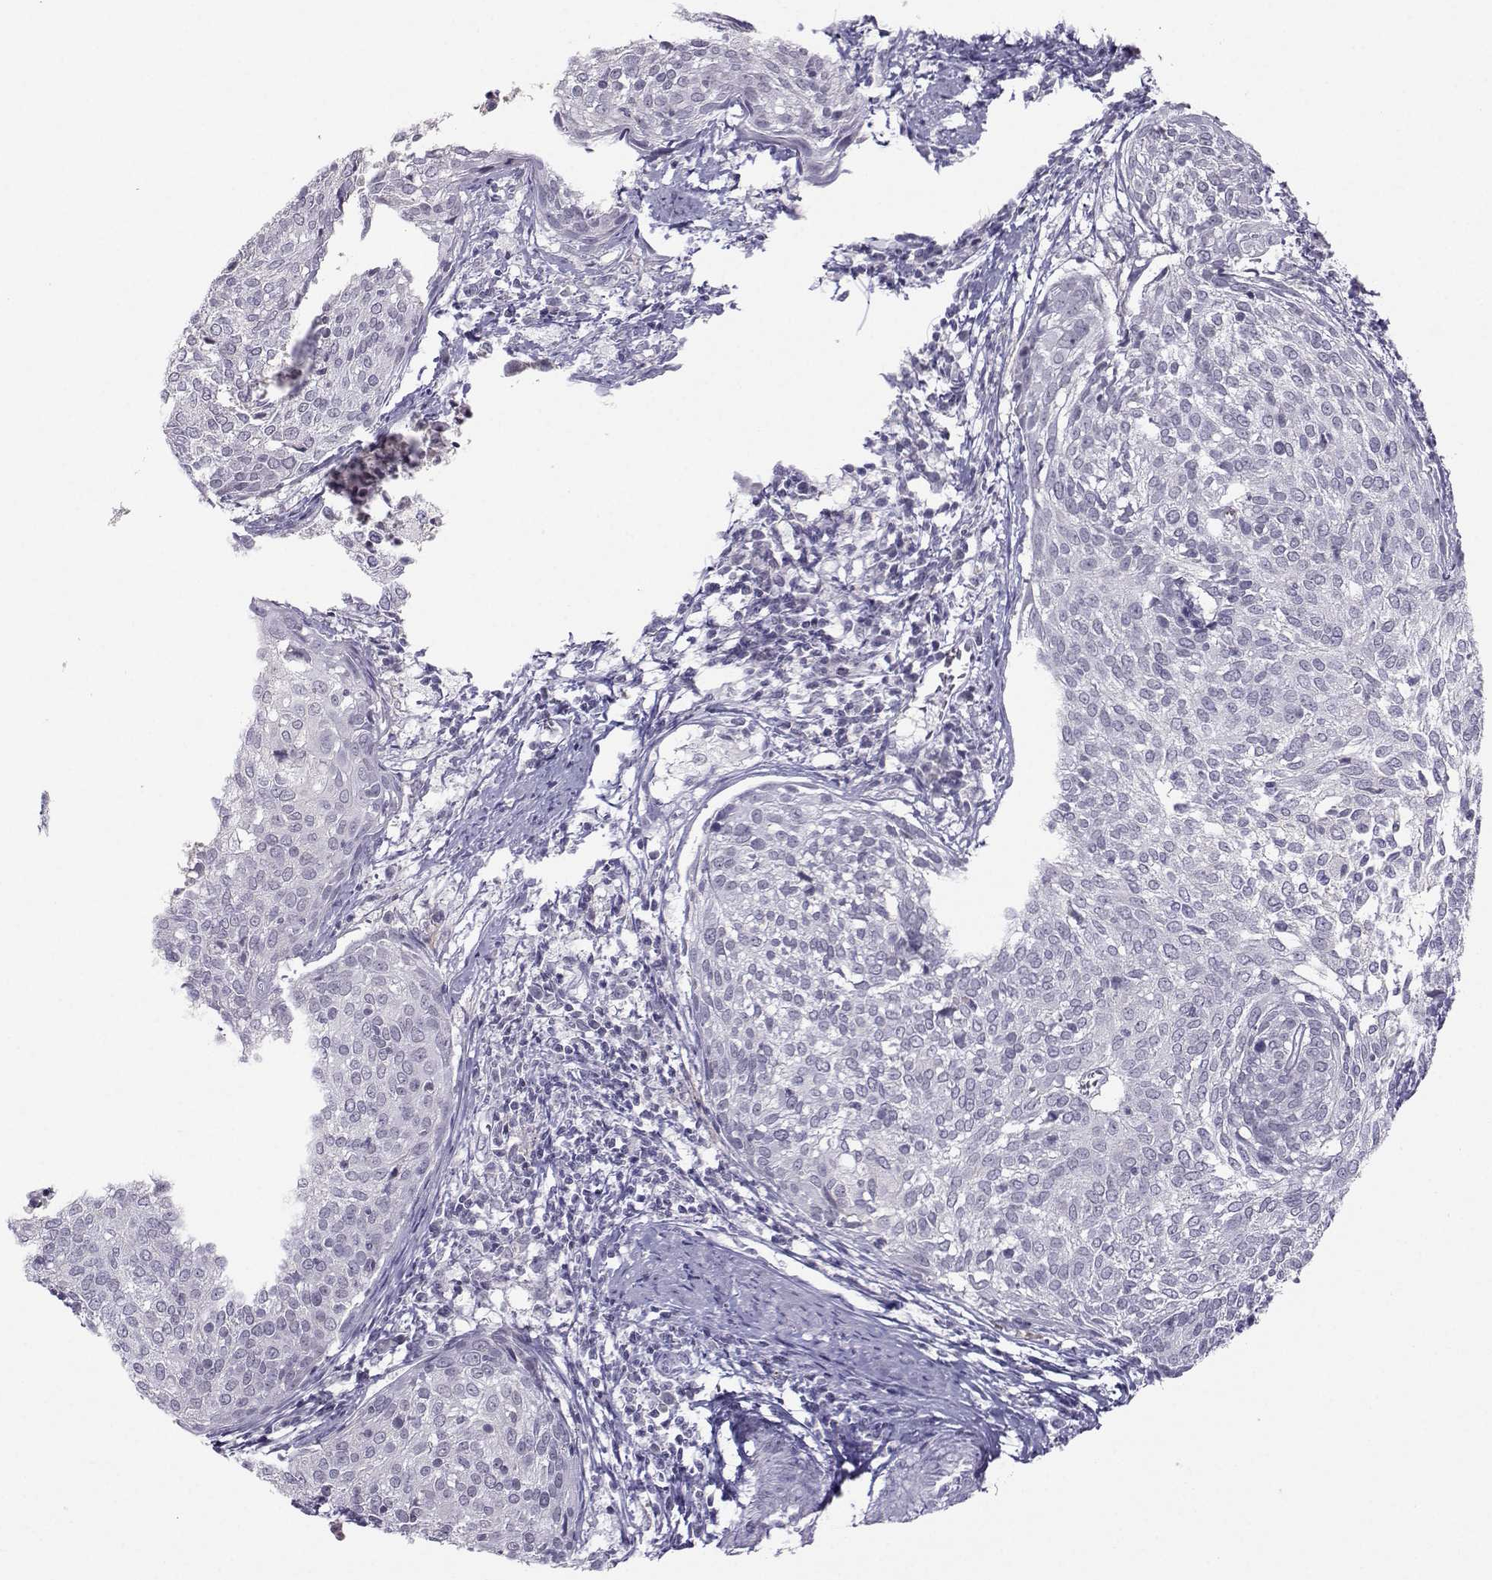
{"staining": {"intensity": "negative", "quantity": "none", "location": "none"}, "tissue": "cervical cancer", "cell_type": "Tumor cells", "image_type": "cancer", "snomed": [{"axis": "morphology", "description": "Squamous cell carcinoma, NOS"}, {"axis": "topography", "description": "Cervix"}], "caption": "The IHC image has no significant staining in tumor cells of cervical squamous cell carcinoma tissue.", "gene": "LHX1", "patient": {"sex": "female", "age": 39}}